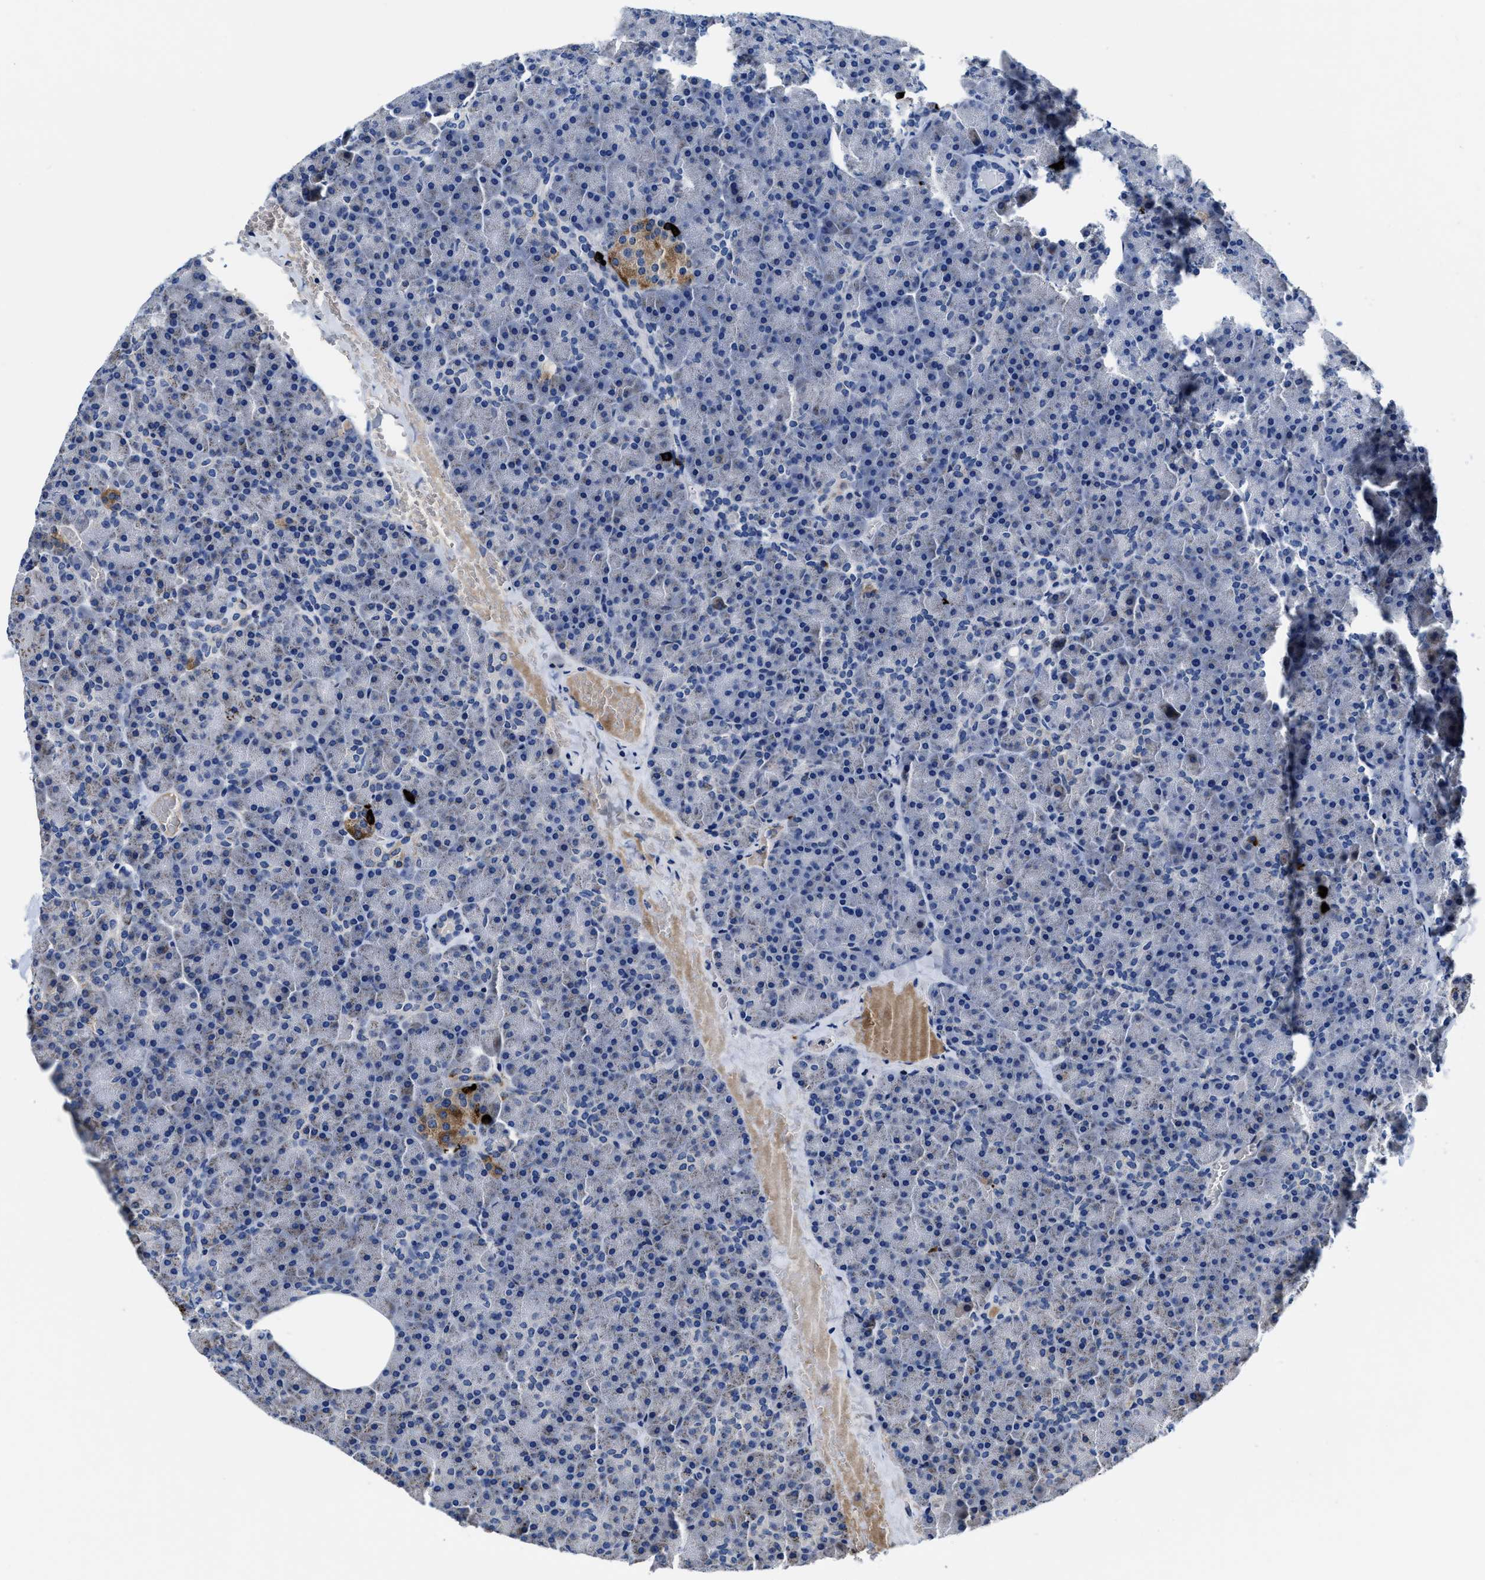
{"staining": {"intensity": "weak", "quantity": "<25%", "location": "cytoplasmic/membranous"}, "tissue": "pancreas", "cell_type": "Exocrine glandular cells", "image_type": "normal", "snomed": [{"axis": "morphology", "description": "Normal tissue, NOS"}, {"axis": "morphology", "description": "Carcinoid, malignant, NOS"}, {"axis": "topography", "description": "Pancreas"}], "caption": "Immunohistochemistry of normal pancreas shows no positivity in exocrine glandular cells.", "gene": "CACNA1D", "patient": {"sex": "female", "age": 35}}